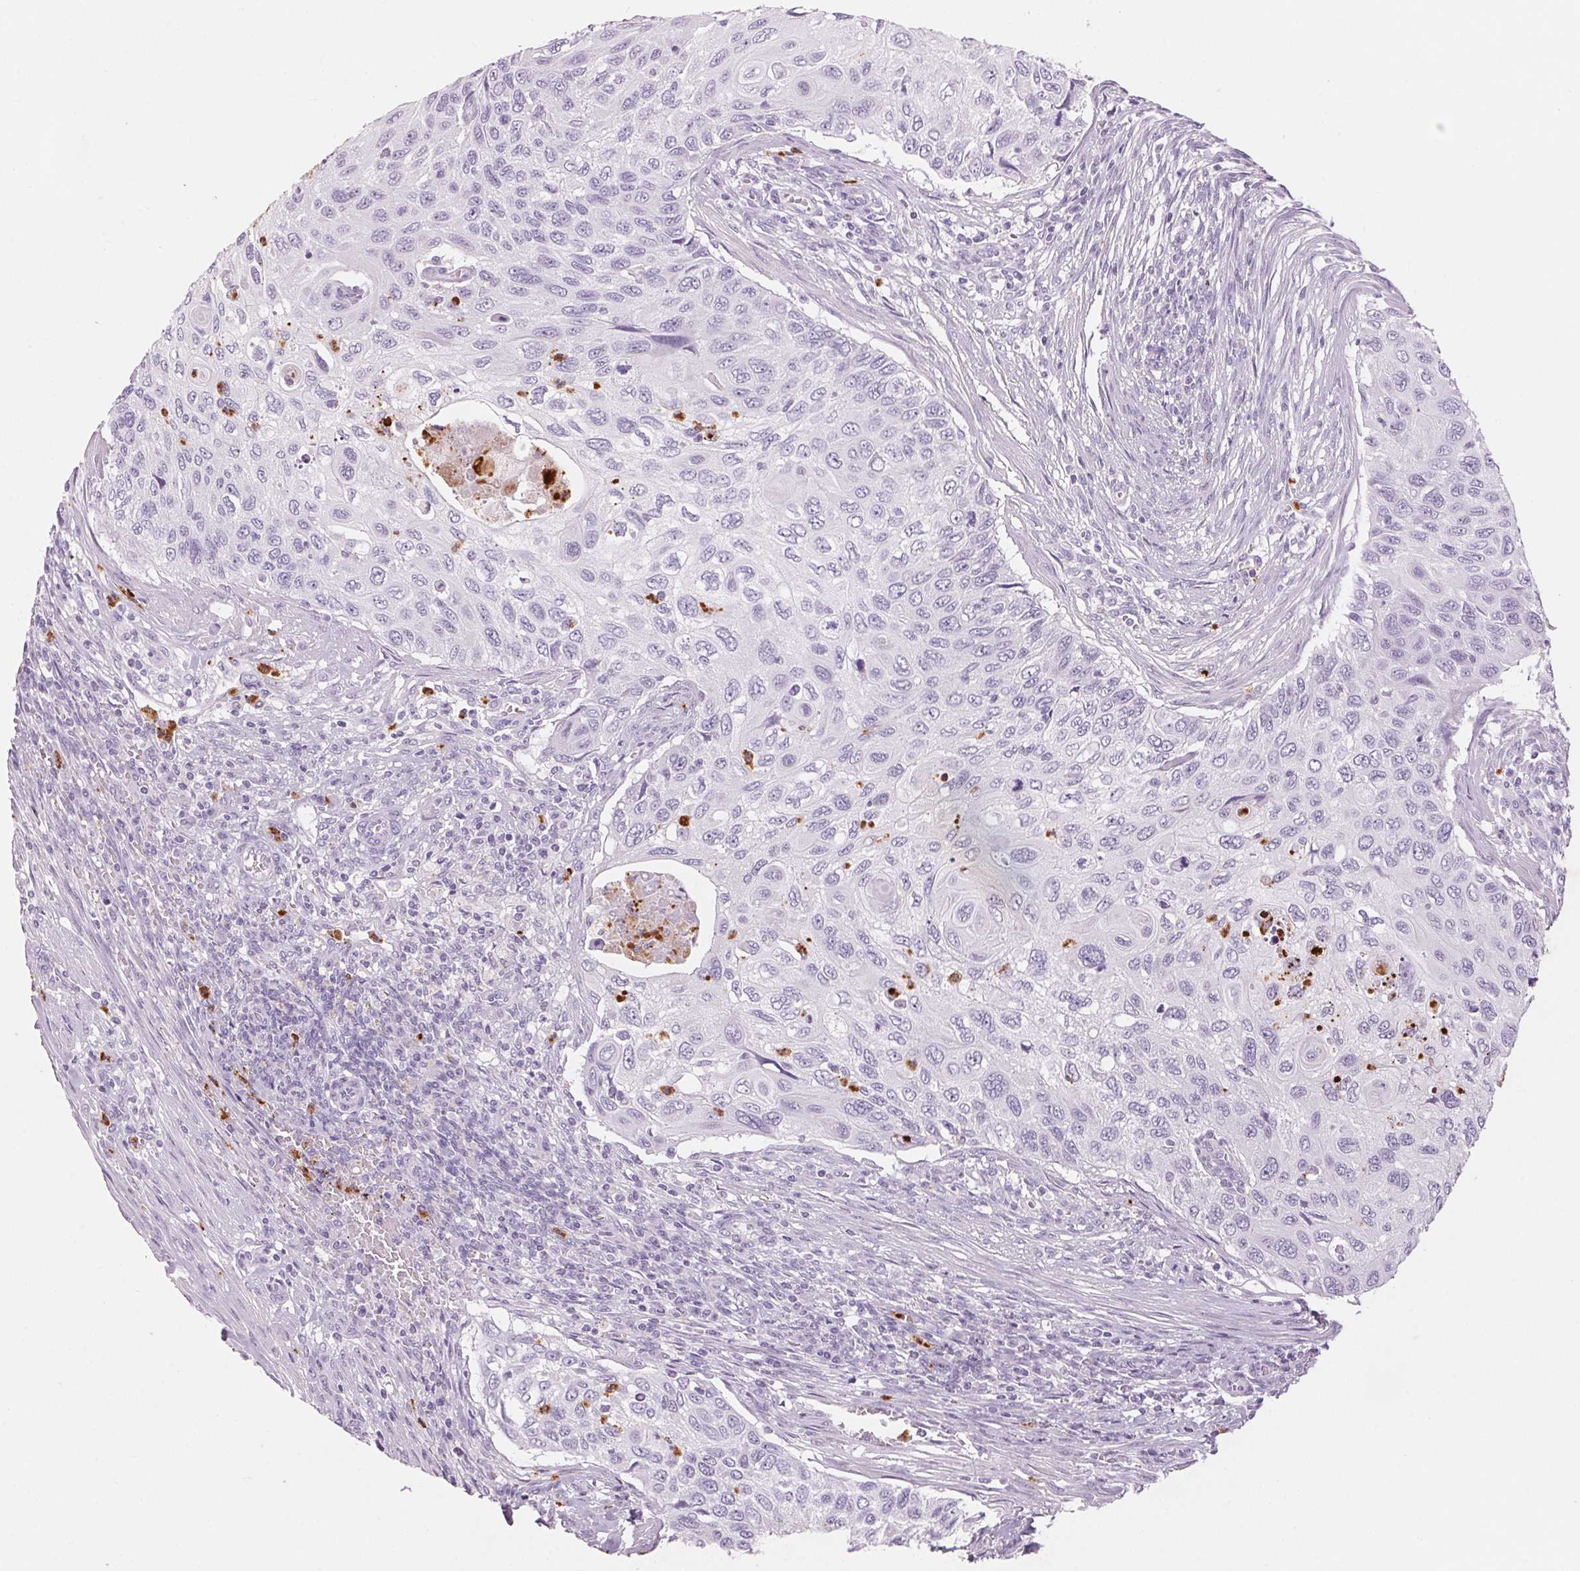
{"staining": {"intensity": "negative", "quantity": "none", "location": "none"}, "tissue": "cervical cancer", "cell_type": "Tumor cells", "image_type": "cancer", "snomed": [{"axis": "morphology", "description": "Squamous cell carcinoma, NOS"}, {"axis": "topography", "description": "Cervix"}], "caption": "Immunohistochemical staining of squamous cell carcinoma (cervical) demonstrates no significant staining in tumor cells. Brightfield microscopy of IHC stained with DAB (brown) and hematoxylin (blue), captured at high magnification.", "gene": "KLK7", "patient": {"sex": "female", "age": 70}}